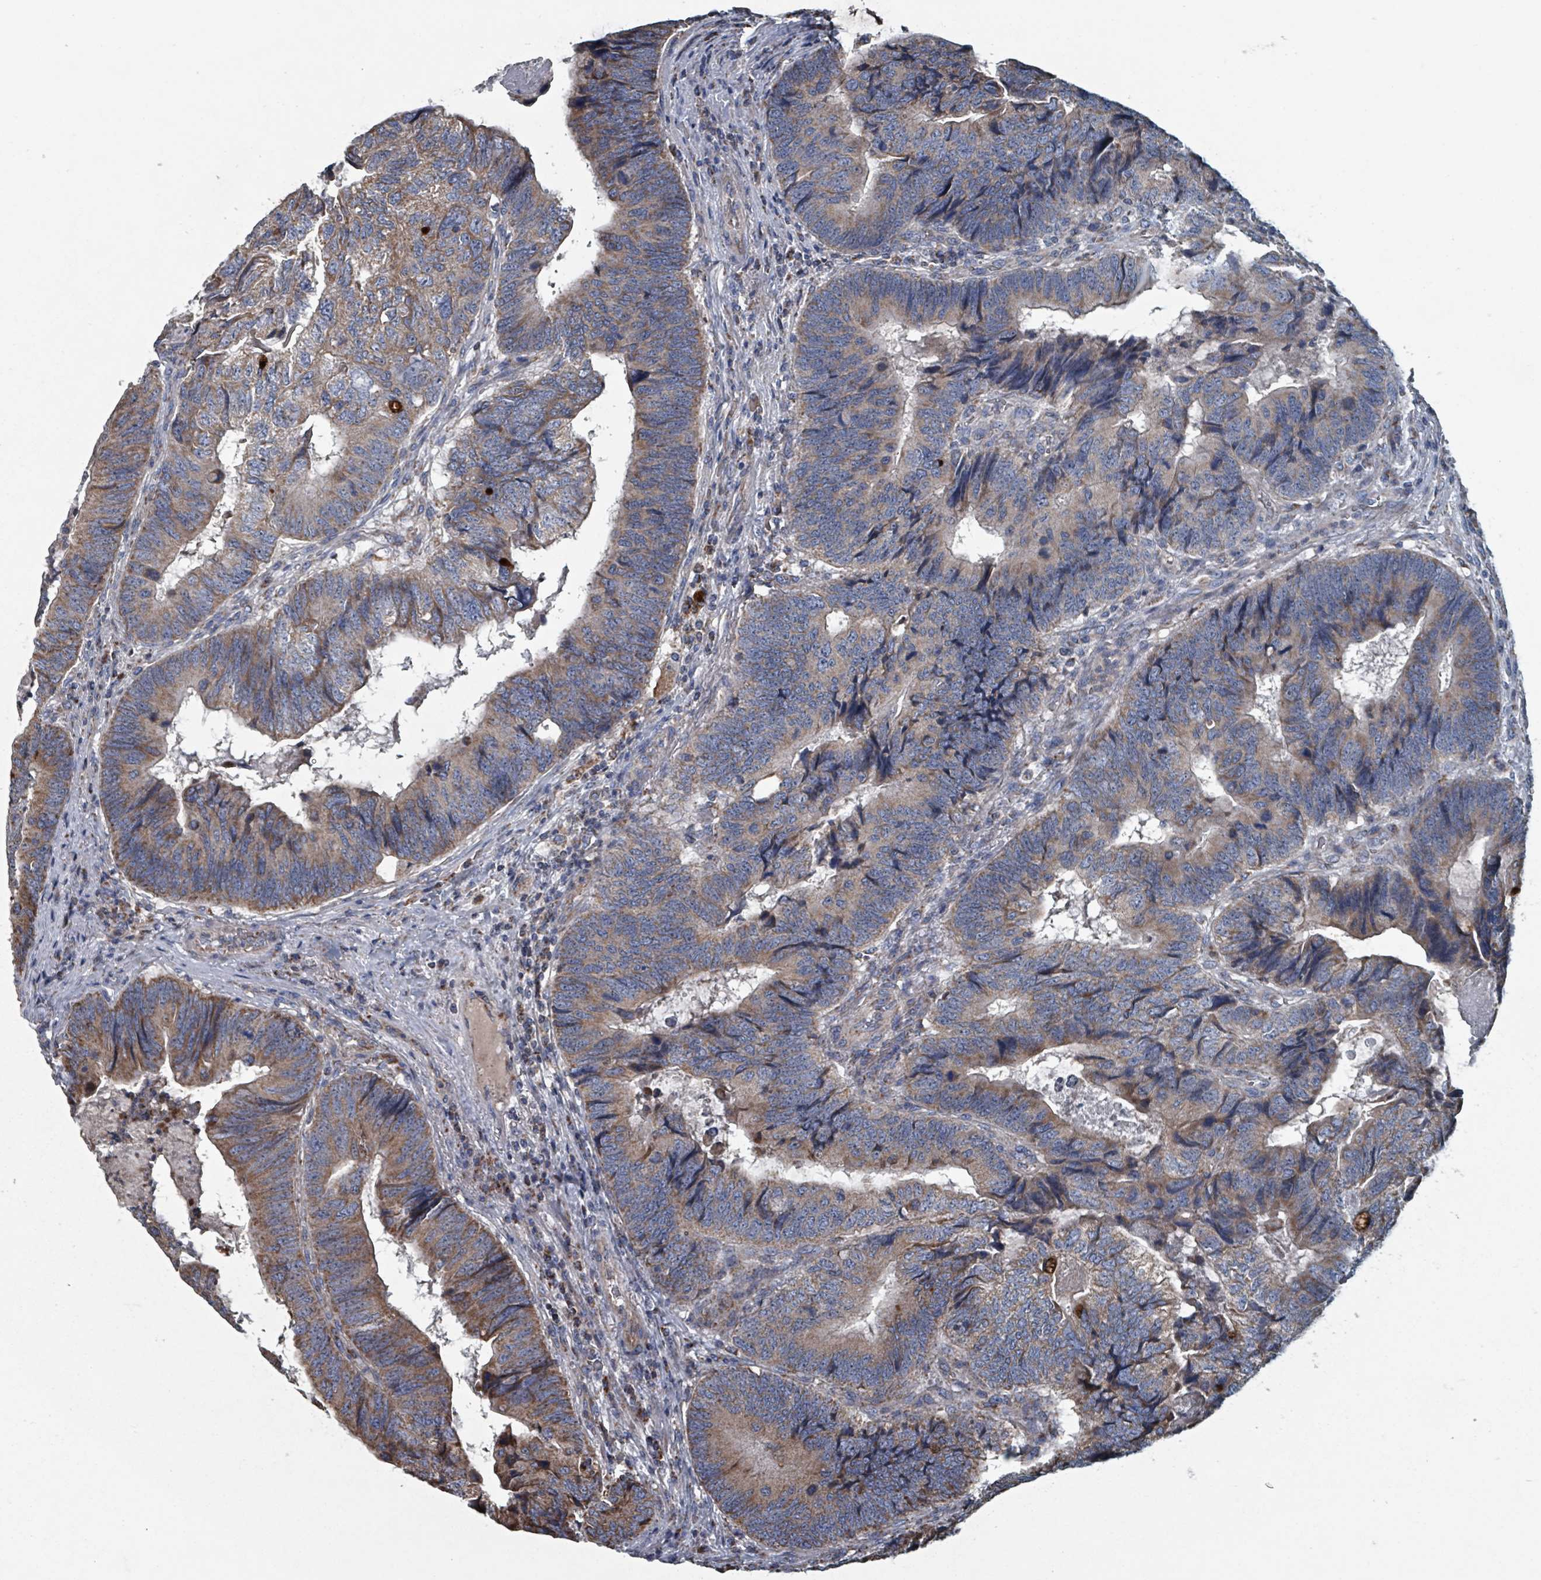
{"staining": {"intensity": "moderate", "quantity": "25%-75%", "location": "cytoplasmic/membranous"}, "tissue": "colorectal cancer", "cell_type": "Tumor cells", "image_type": "cancer", "snomed": [{"axis": "morphology", "description": "Adenocarcinoma, NOS"}, {"axis": "topography", "description": "Colon"}], "caption": "Immunohistochemical staining of human colorectal cancer demonstrates moderate cytoplasmic/membranous protein positivity in about 25%-75% of tumor cells.", "gene": "ABHD18", "patient": {"sex": "female", "age": 67}}